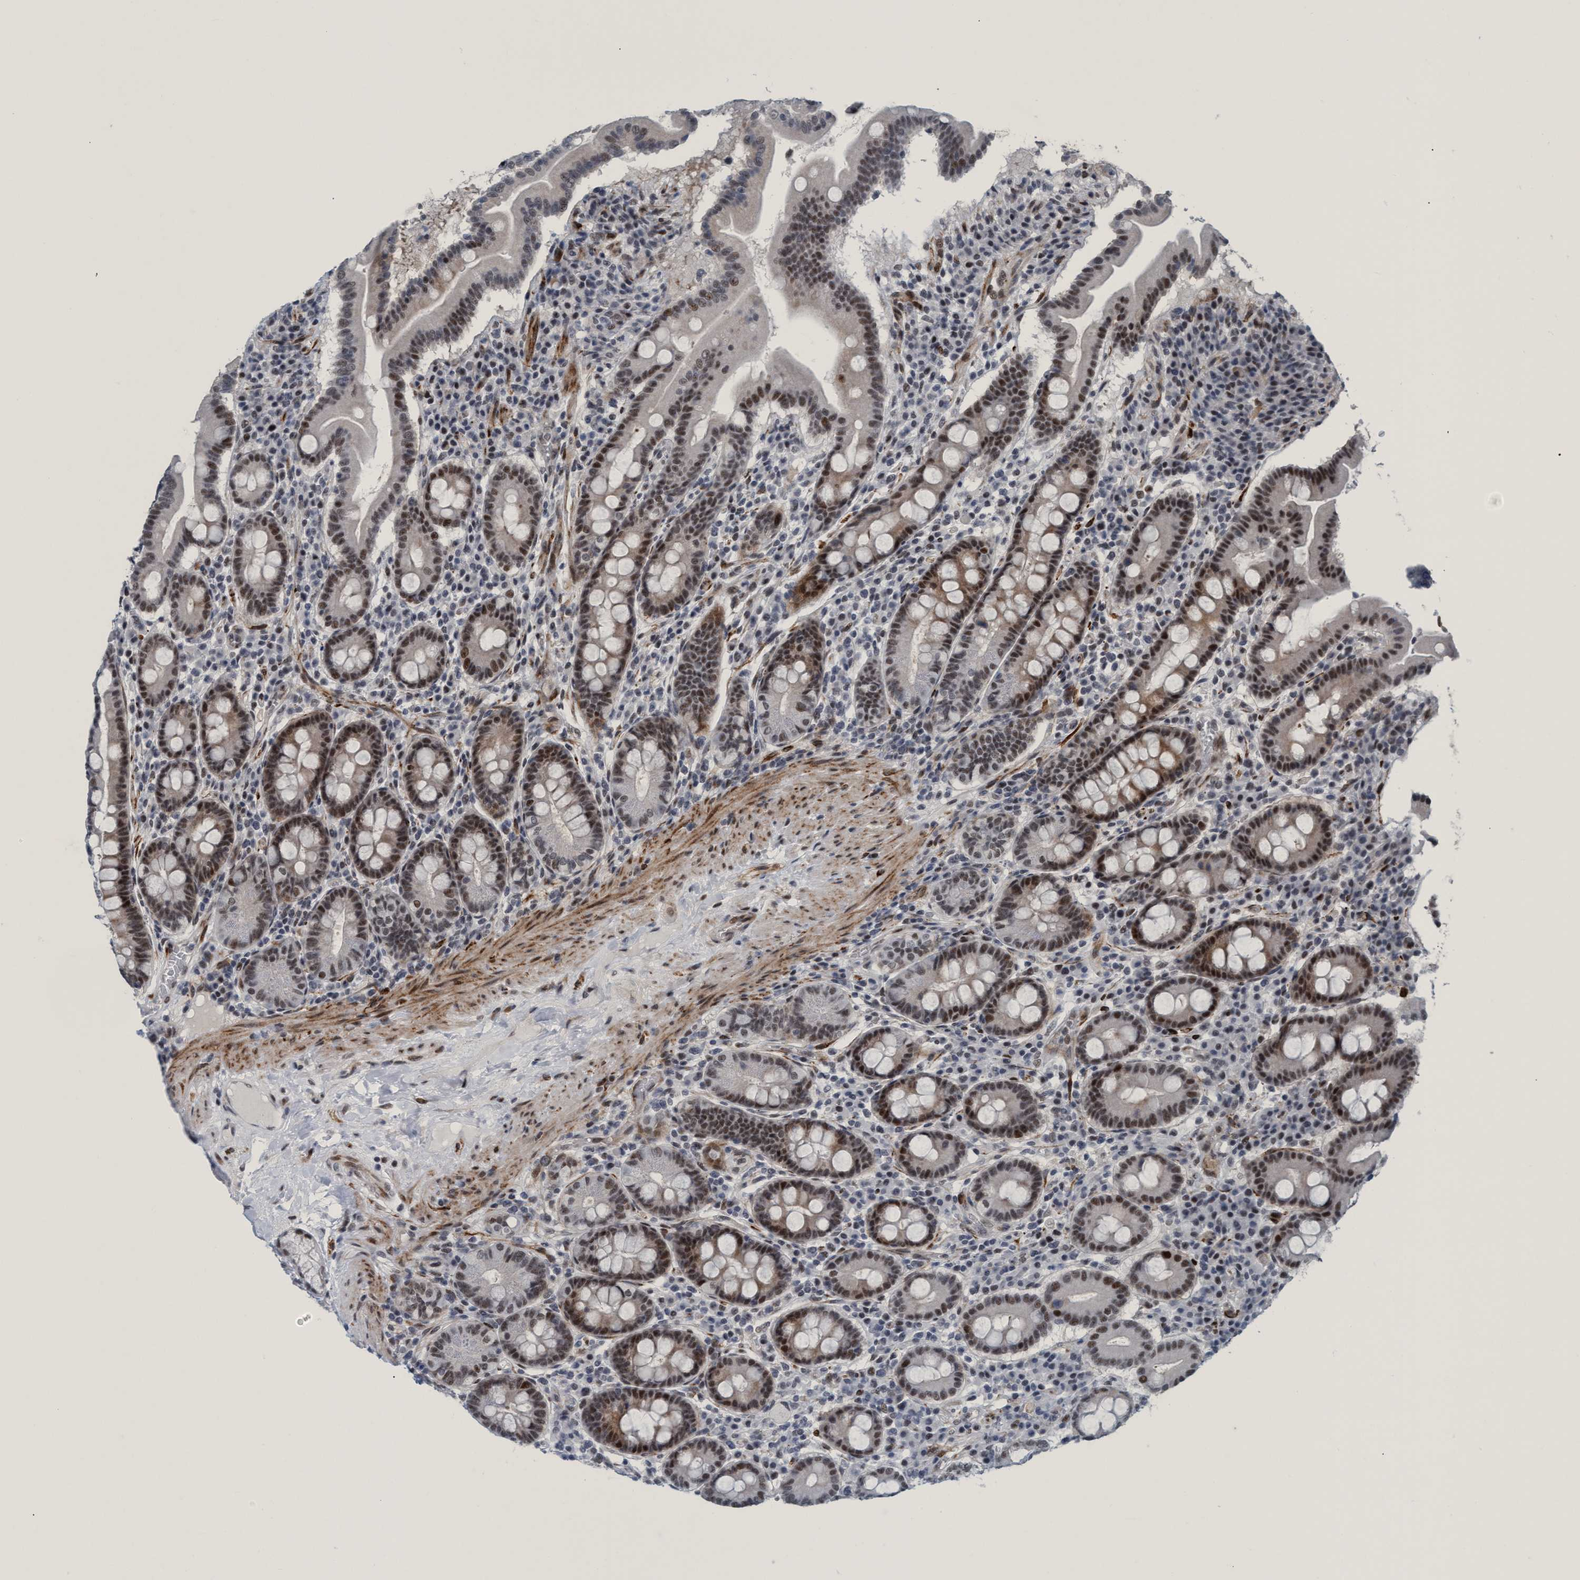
{"staining": {"intensity": "strong", "quantity": "25%-75%", "location": "cytoplasmic/membranous,nuclear"}, "tissue": "duodenum", "cell_type": "Glandular cells", "image_type": "normal", "snomed": [{"axis": "morphology", "description": "Normal tissue, NOS"}, {"axis": "topography", "description": "Duodenum"}], "caption": "Immunohistochemical staining of normal human duodenum demonstrates high levels of strong cytoplasmic/membranous,nuclear positivity in approximately 25%-75% of glandular cells.", "gene": "CWC27", "patient": {"sex": "male", "age": 50}}